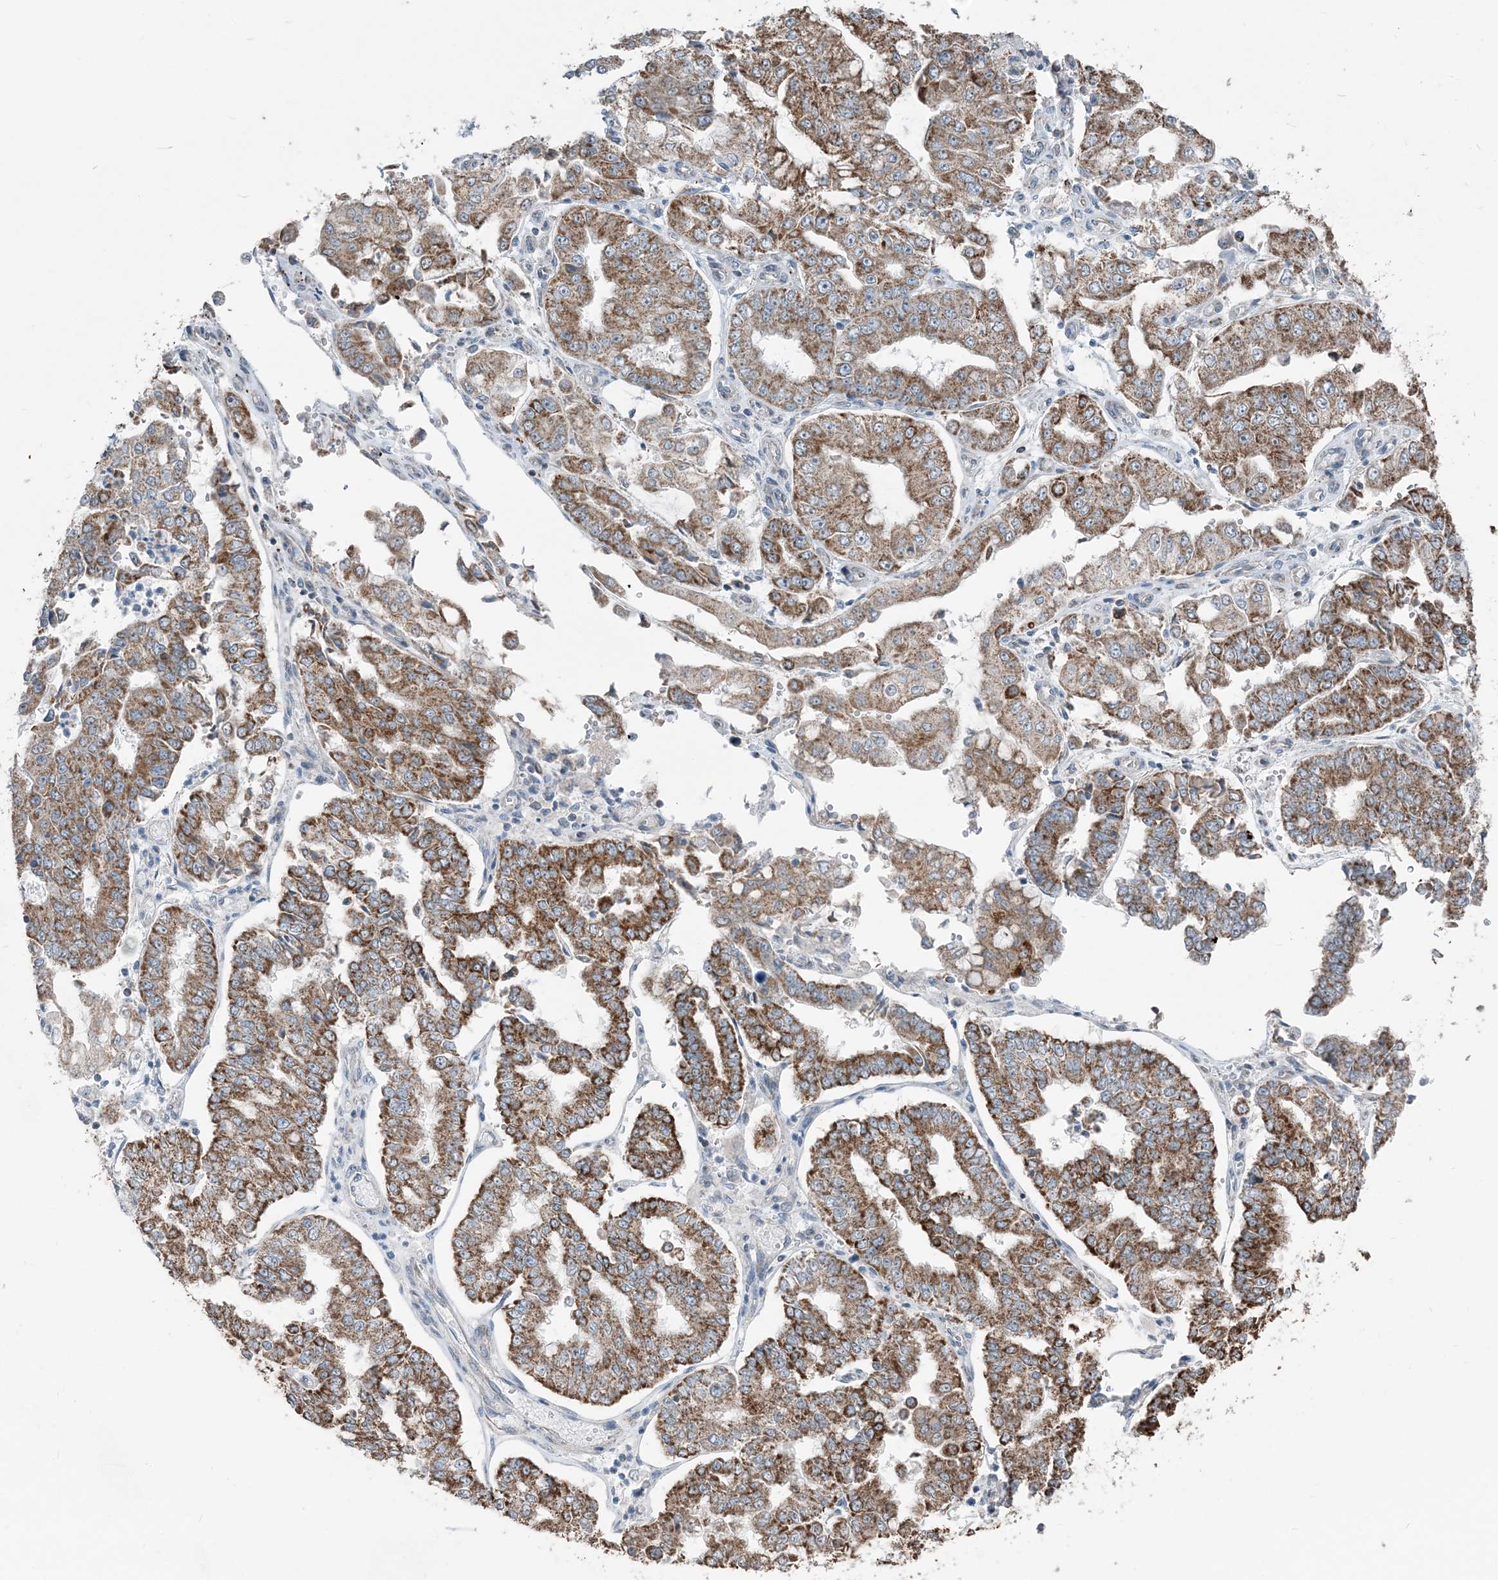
{"staining": {"intensity": "moderate", "quantity": ">75%", "location": "cytoplasmic/membranous"}, "tissue": "stomach cancer", "cell_type": "Tumor cells", "image_type": "cancer", "snomed": [{"axis": "morphology", "description": "Adenocarcinoma, NOS"}, {"axis": "topography", "description": "Stomach"}], "caption": "Moderate cytoplasmic/membranous staining is seen in approximately >75% of tumor cells in stomach adenocarcinoma. (DAB (3,3'-diaminobenzidine) = brown stain, brightfield microscopy at high magnification).", "gene": "SUCLG1", "patient": {"sex": "male", "age": 76}}